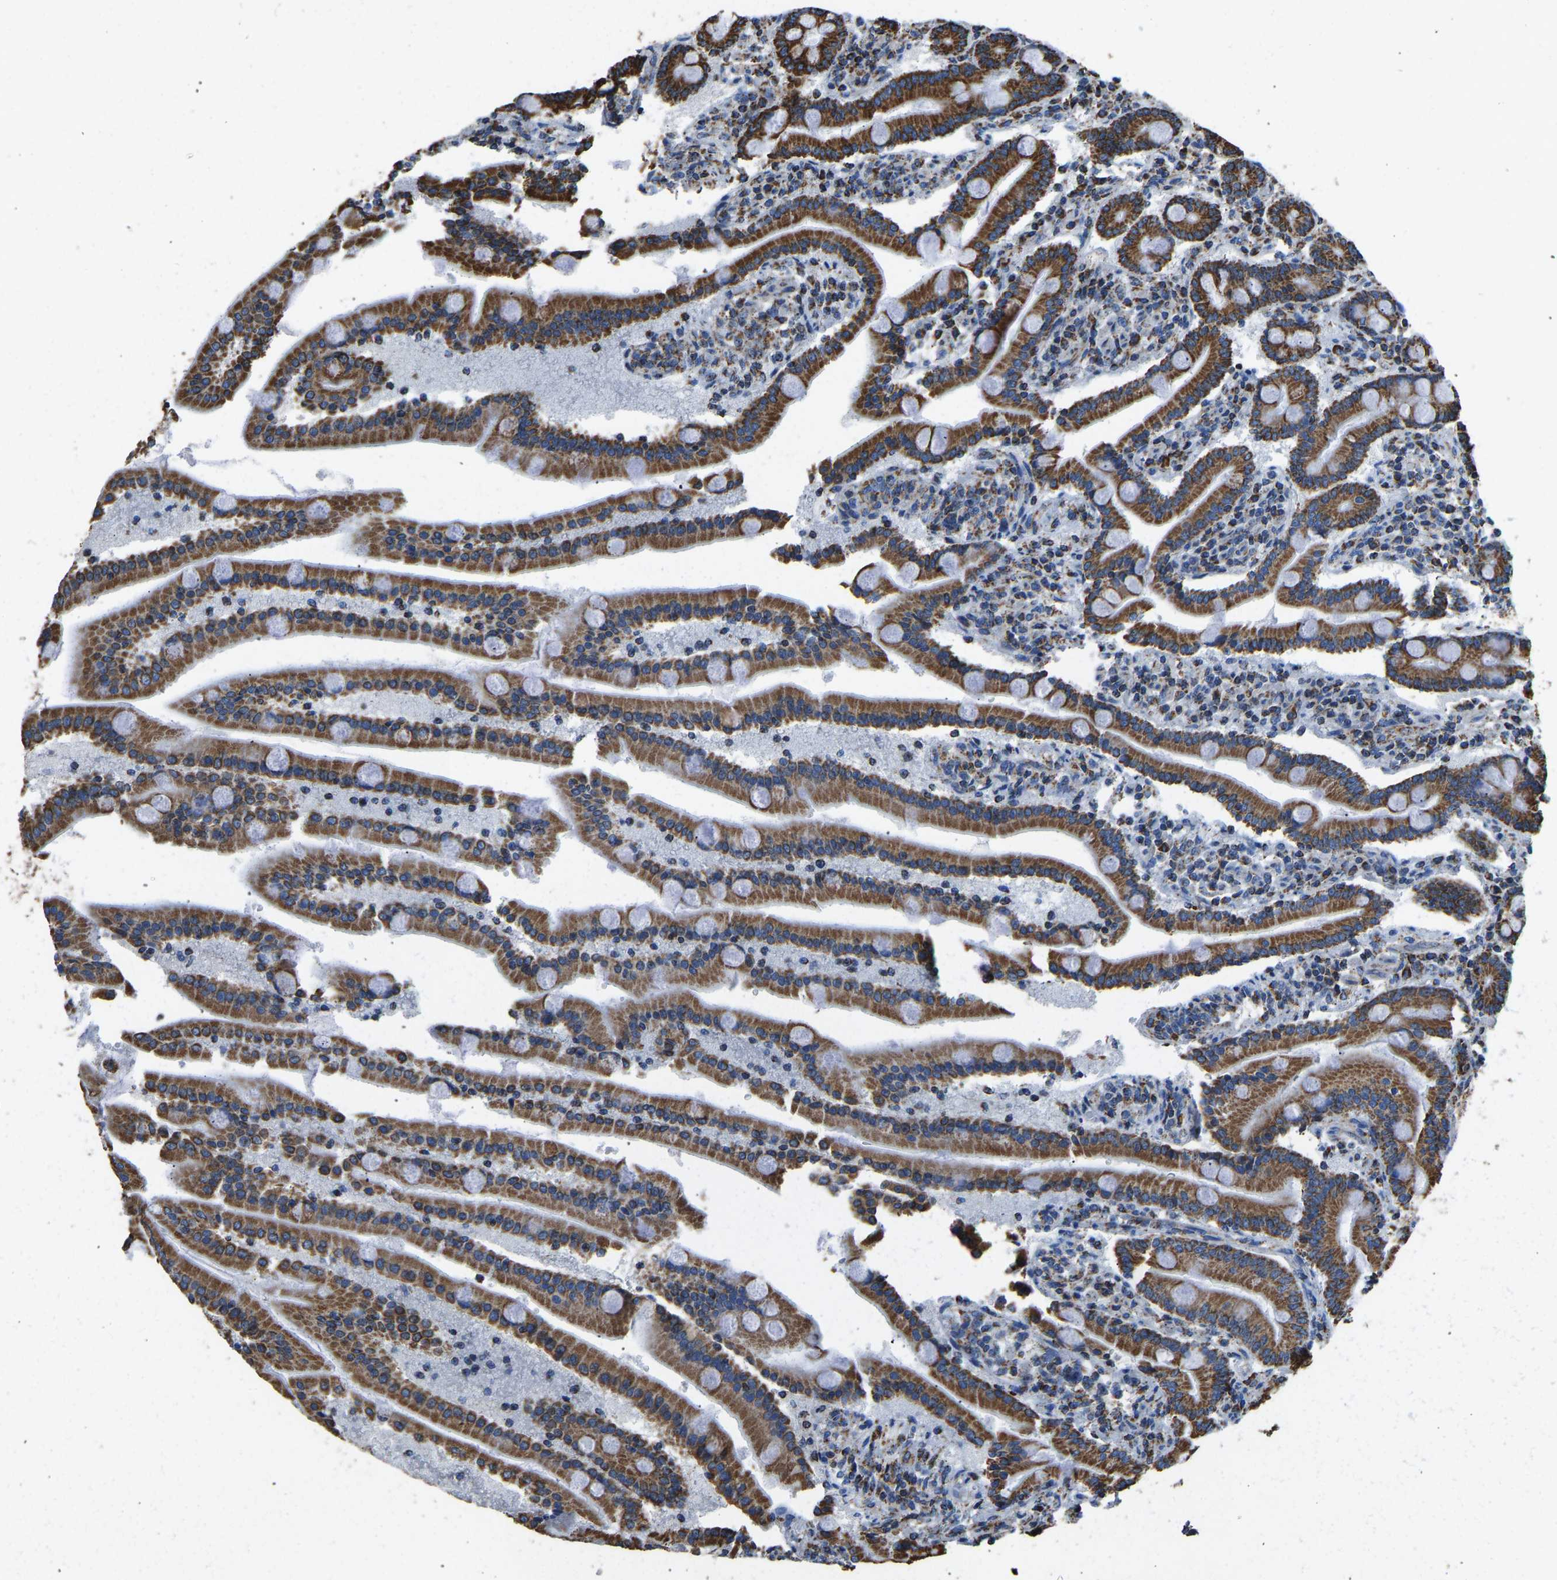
{"staining": {"intensity": "strong", "quantity": ">75%", "location": "cytoplasmic/membranous"}, "tissue": "duodenum", "cell_type": "Glandular cells", "image_type": "normal", "snomed": [{"axis": "morphology", "description": "Normal tissue, NOS"}, {"axis": "topography", "description": "Duodenum"}], "caption": "Immunohistochemical staining of unremarkable human duodenum exhibits >75% levels of strong cytoplasmic/membranous protein positivity in approximately >75% of glandular cells. The staining is performed using DAB (3,3'-diaminobenzidine) brown chromogen to label protein expression. The nuclei are counter-stained blue using hematoxylin.", "gene": "IRX6", "patient": {"sex": "male", "age": 54}}